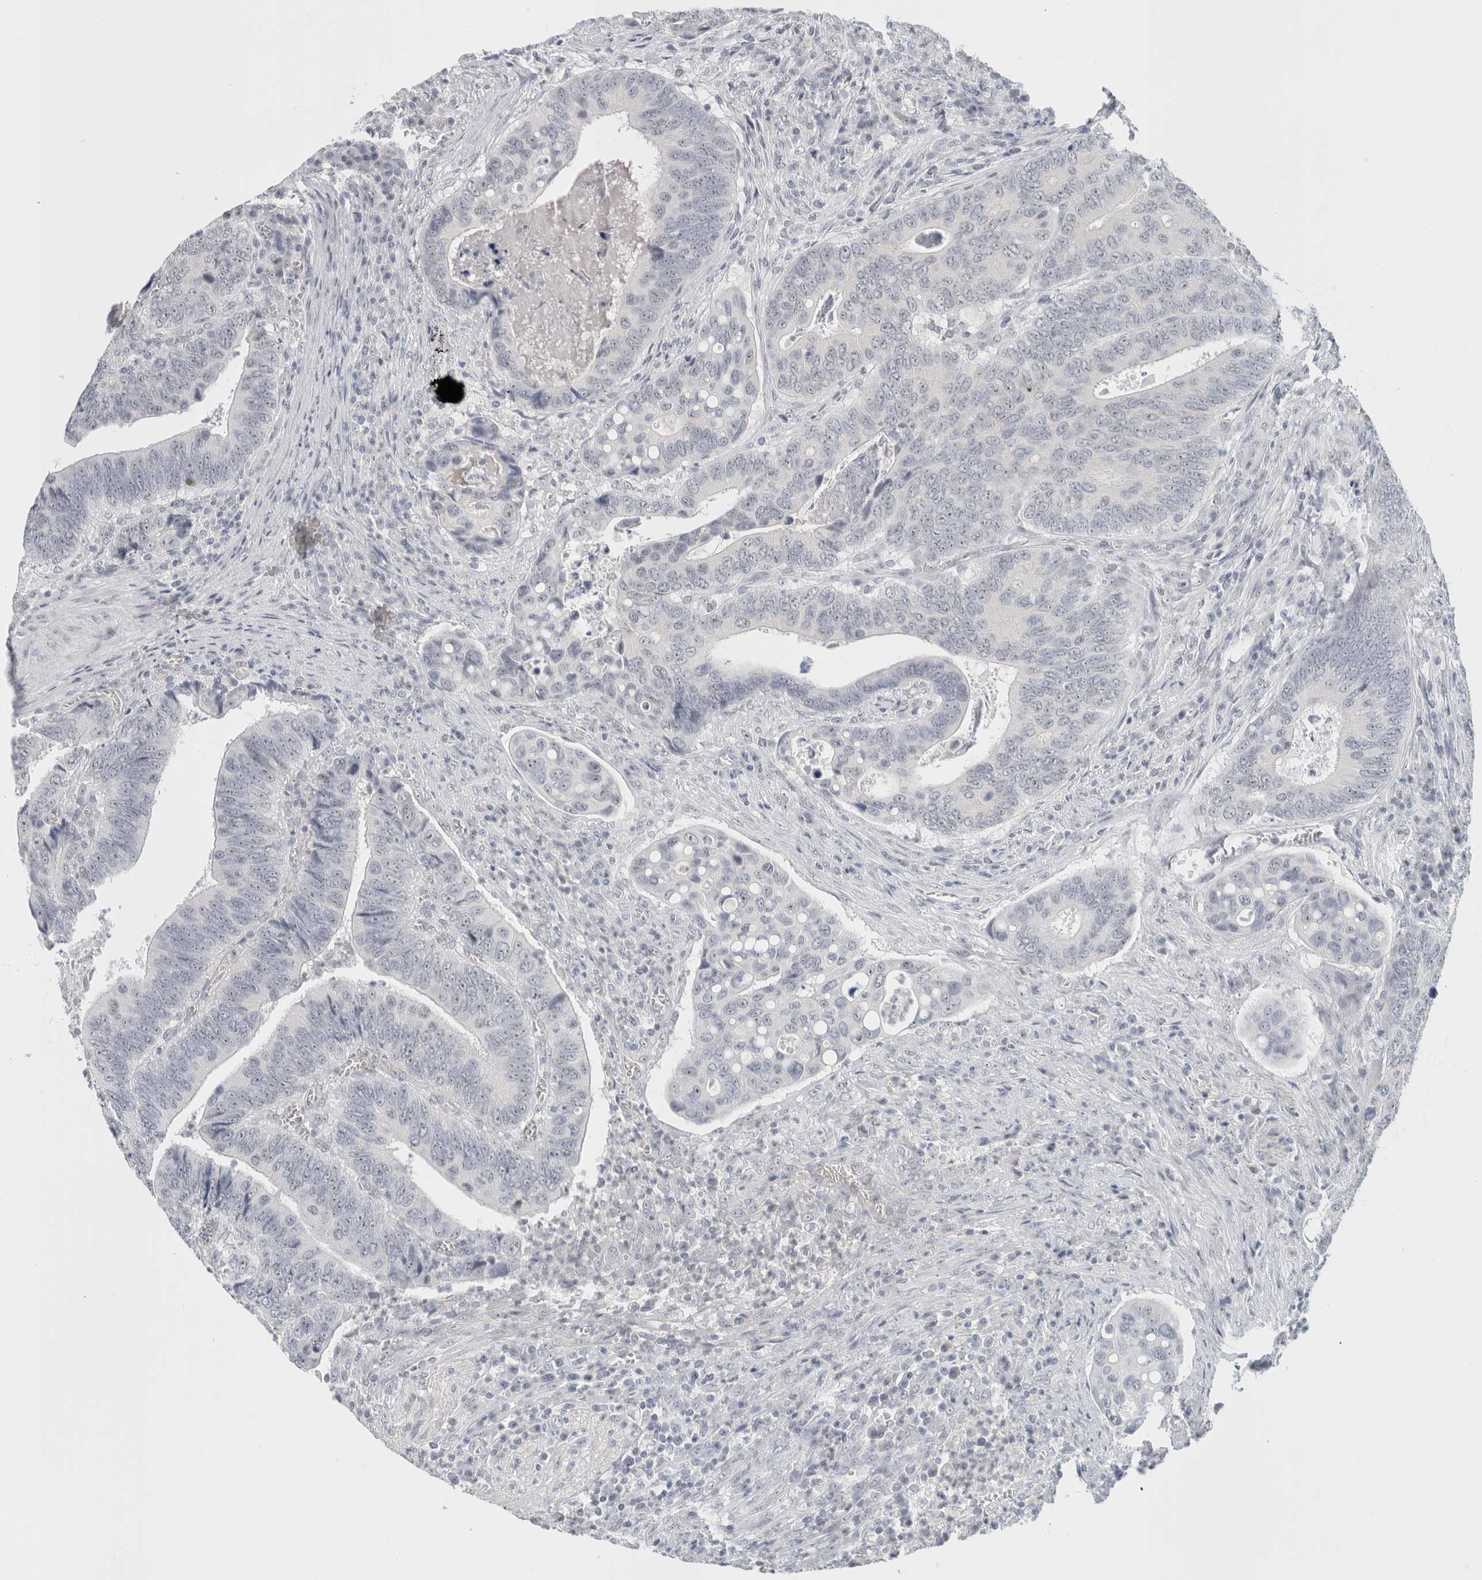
{"staining": {"intensity": "negative", "quantity": "none", "location": "none"}, "tissue": "colorectal cancer", "cell_type": "Tumor cells", "image_type": "cancer", "snomed": [{"axis": "morphology", "description": "Inflammation, NOS"}, {"axis": "morphology", "description": "Adenocarcinoma, NOS"}, {"axis": "topography", "description": "Colon"}], "caption": "Immunohistochemistry (IHC) image of neoplastic tissue: human colorectal cancer (adenocarcinoma) stained with DAB (3,3'-diaminobenzidine) displays no significant protein staining in tumor cells.", "gene": "FMR1NB", "patient": {"sex": "male", "age": 72}}